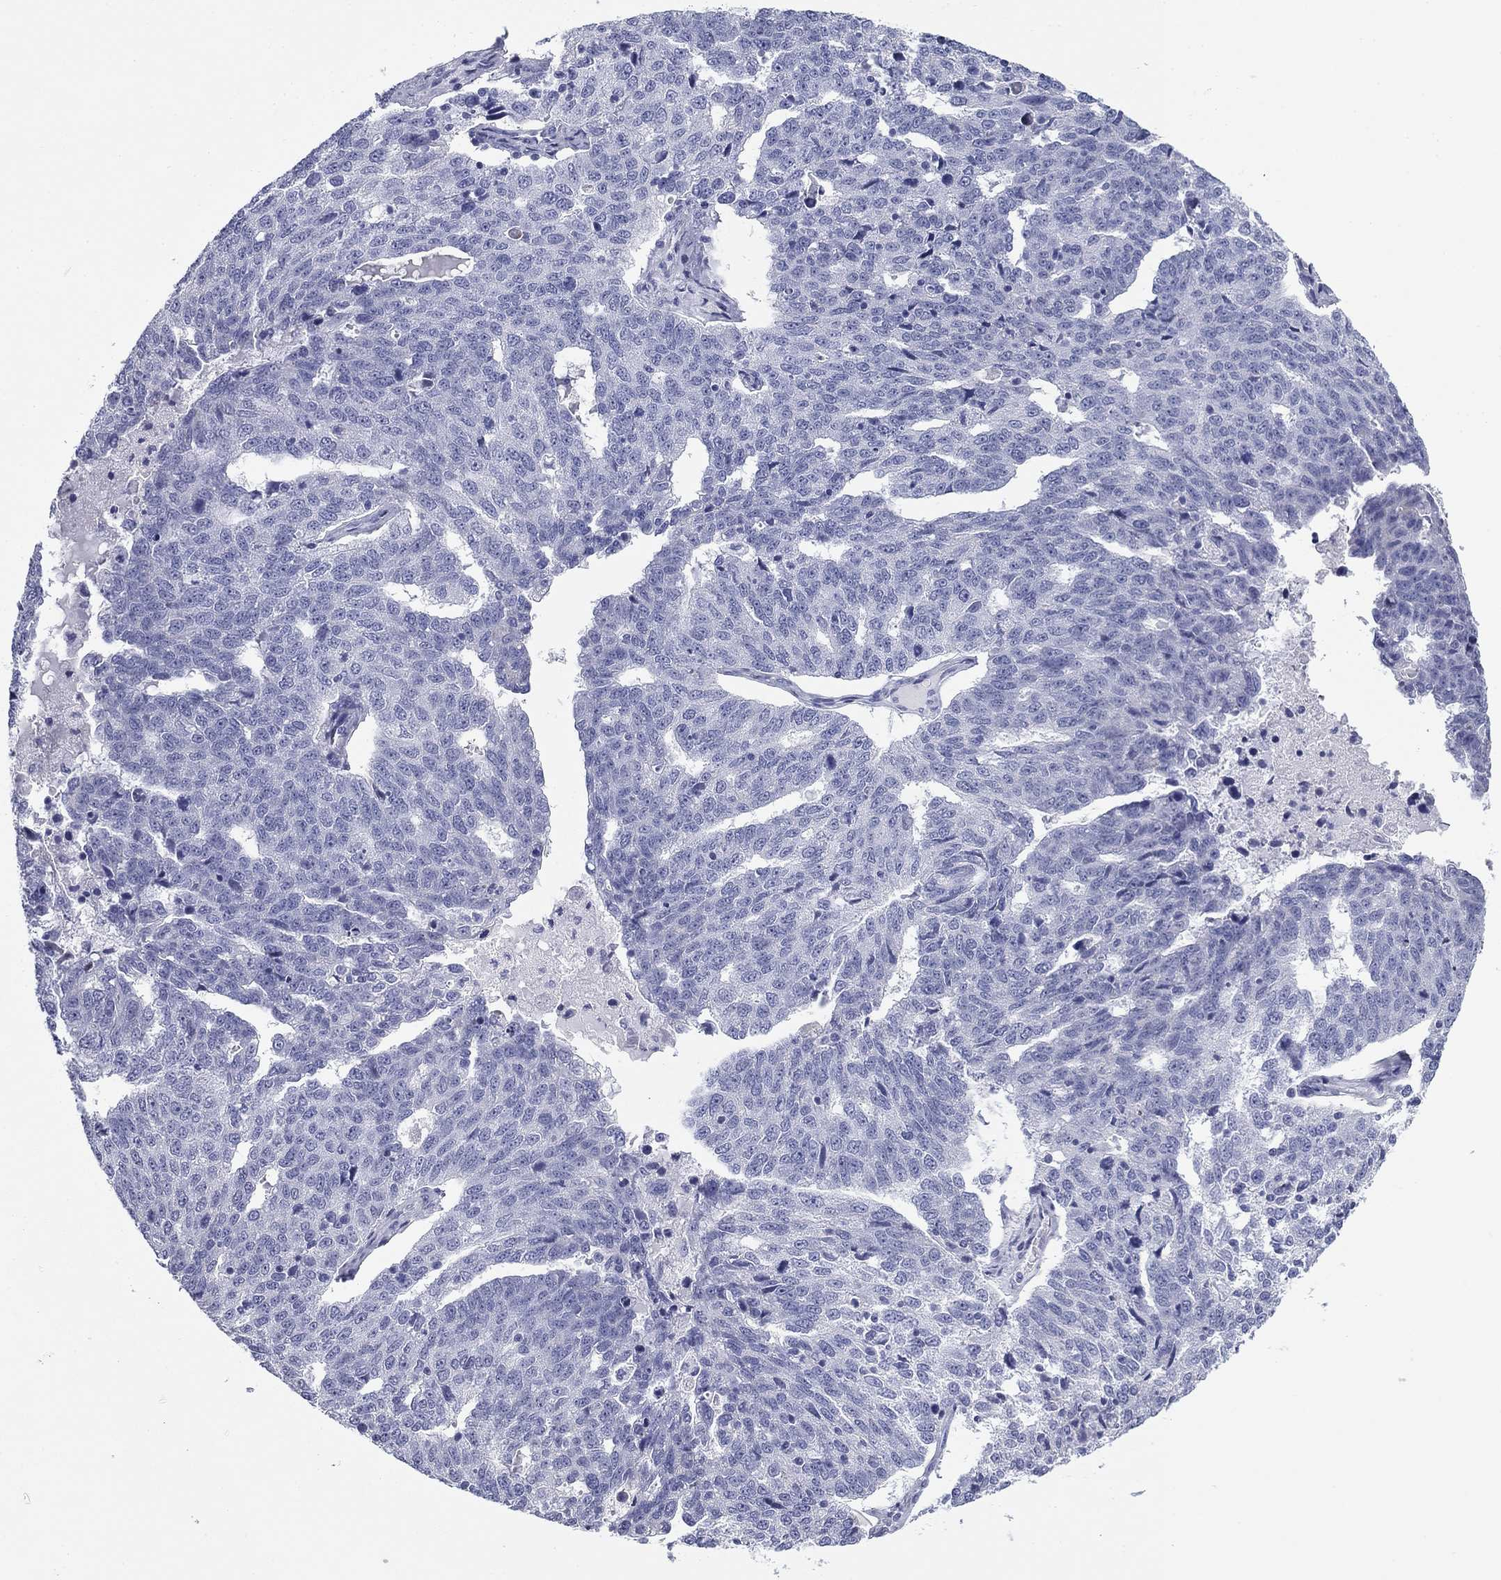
{"staining": {"intensity": "negative", "quantity": "none", "location": "none"}, "tissue": "ovarian cancer", "cell_type": "Tumor cells", "image_type": "cancer", "snomed": [{"axis": "morphology", "description": "Cystadenocarcinoma, serous, NOS"}, {"axis": "topography", "description": "Ovary"}], "caption": "Ovarian cancer (serous cystadenocarcinoma) stained for a protein using immunohistochemistry (IHC) demonstrates no staining tumor cells.", "gene": "ZP2", "patient": {"sex": "female", "age": 71}}